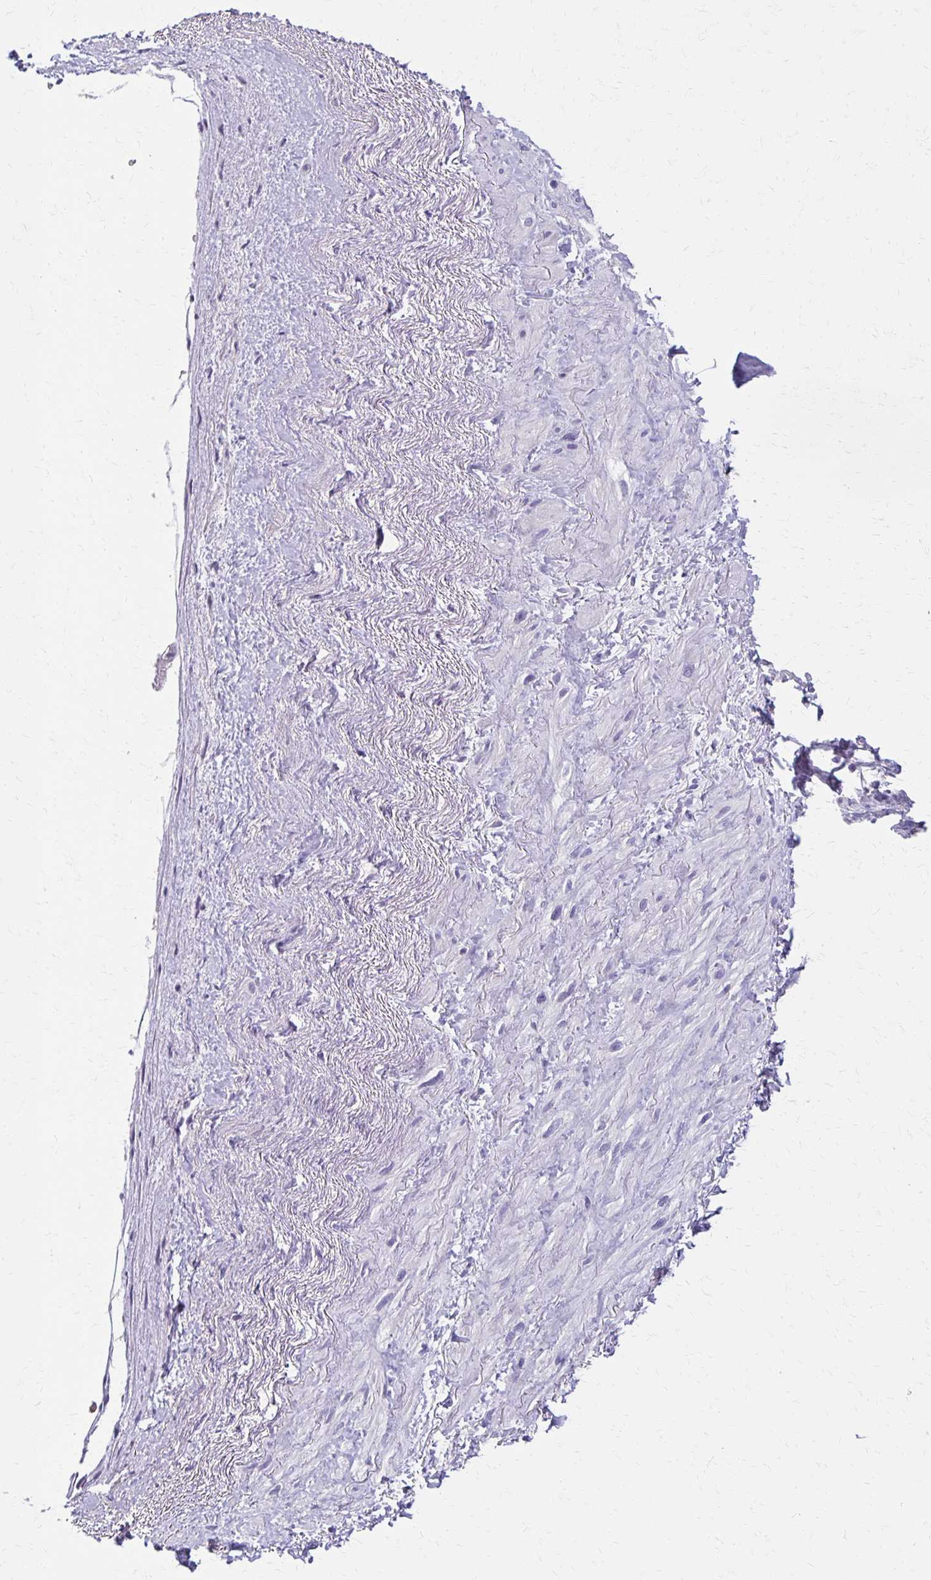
{"staining": {"intensity": "moderate", "quantity": "<25%", "location": "cytoplasmic/membranous"}, "tissue": "heart muscle", "cell_type": "Cardiomyocytes", "image_type": "normal", "snomed": [{"axis": "morphology", "description": "Normal tissue, NOS"}, {"axis": "topography", "description": "Heart"}], "caption": "A high-resolution histopathology image shows immunohistochemistry (IHC) staining of normal heart muscle, which demonstrates moderate cytoplasmic/membranous positivity in approximately <25% of cardiomyocytes.", "gene": "BBS12", "patient": {"sex": "male", "age": 62}}